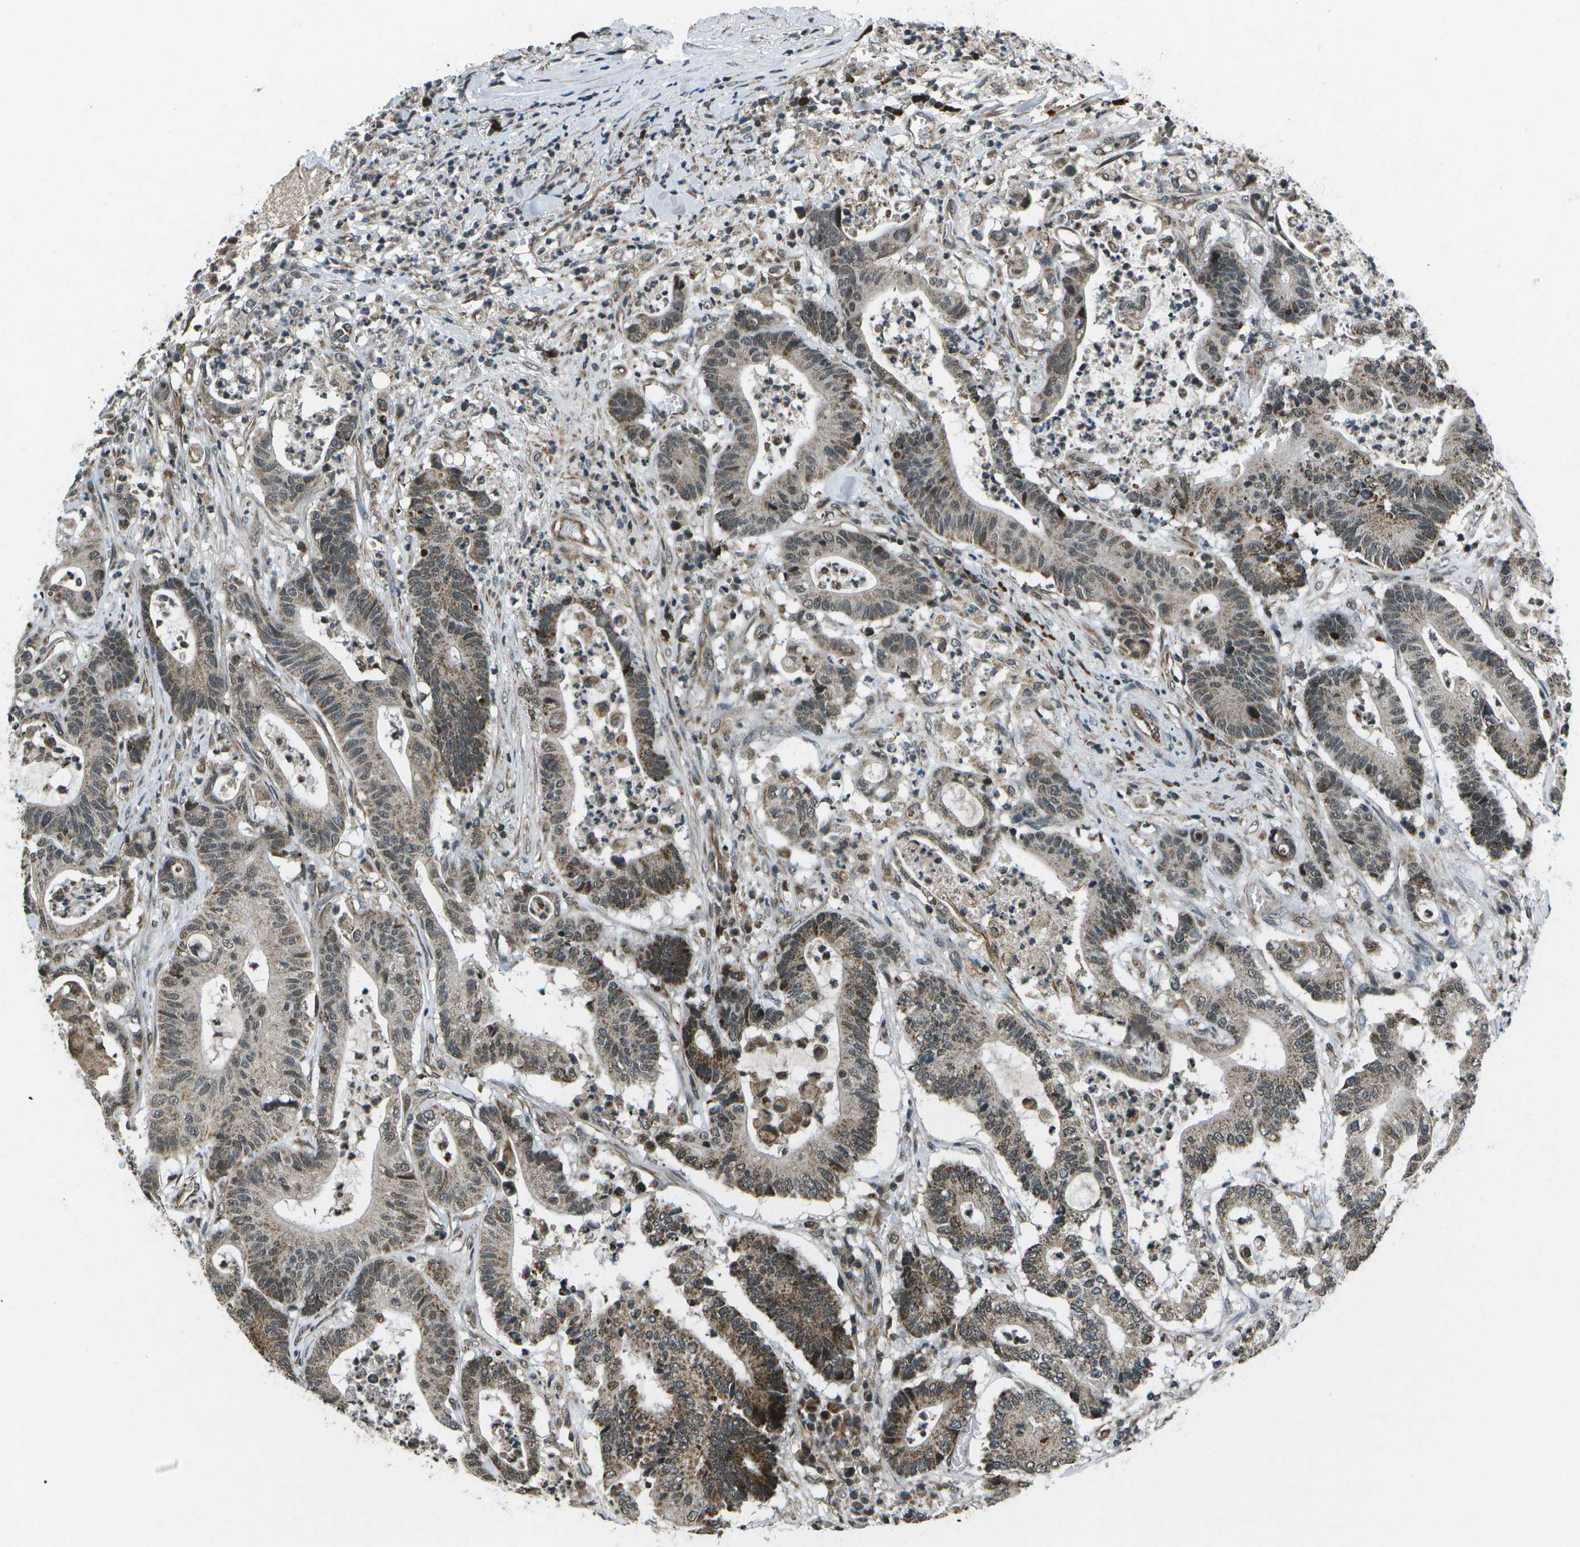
{"staining": {"intensity": "moderate", "quantity": "25%-75%", "location": "cytoplasmic/membranous,nuclear"}, "tissue": "colorectal cancer", "cell_type": "Tumor cells", "image_type": "cancer", "snomed": [{"axis": "morphology", "description": "Adenocarcinoma, NOS"}, {"axis": "topography", "description": "Colon"}], "caption": "Immunohistochemistry (IHC) staining of colorectal cancer, which exhibits medium levels of moderate cytoplasmic/membranous and nuclear positivity in approximately 25%-75% of tumor cells indicating moderate cytoplasmic/membranous and nuclear protein staining. The staining was performed using DAB (3,3'-diaminobenzidine) (brown) for protein detection and nuclei were counterstained in hematoxylin (blue).", "gene": "EIF2AK1", "patient": {"sex": "female", "age": 84}}